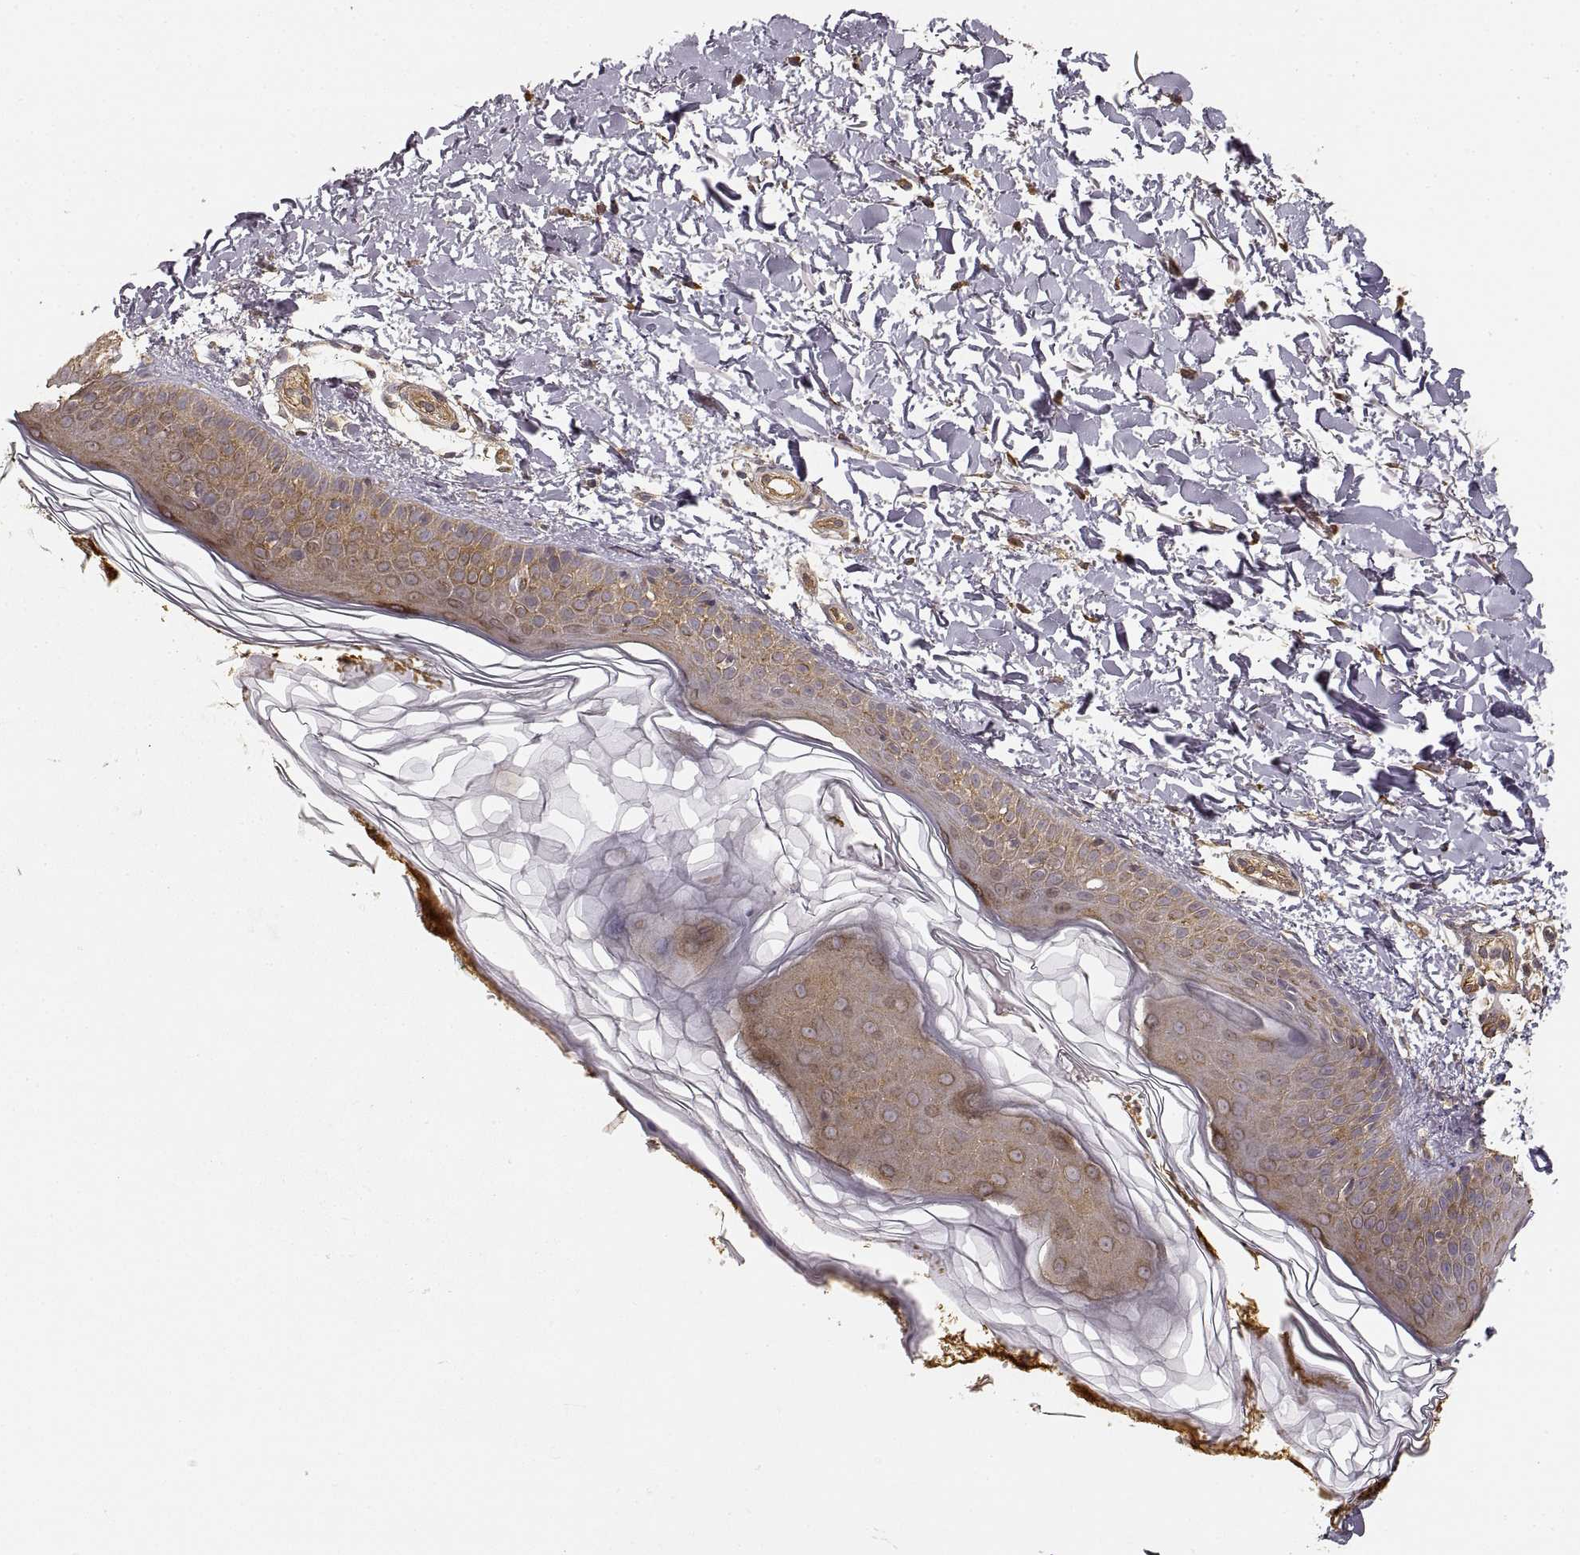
{"staining": {"intensity": "moderate", "quantity": ">75%", "location": "cytoplasmic/membranous"}, "tissue": "skin", "cell_type": "Fibroblasts", "image_type": "normal", "snomed": [{"axis": "morphology", "description": "Normal tissue, NOS"}, {"axis": "topography", "description": "Skin"}], "caption": "Immunohistochemistry micrograph of unremarkable skin: human skin stained using immunohistochemistry shows medium levels of moderate protein expression localized specifically in the cytoplasmic/membranous of fibroblasts, appearing as a cytoplasmic/membranous brown color.", "gene": "LAMA4", "patient": {"sex": "female", "age": 62}}